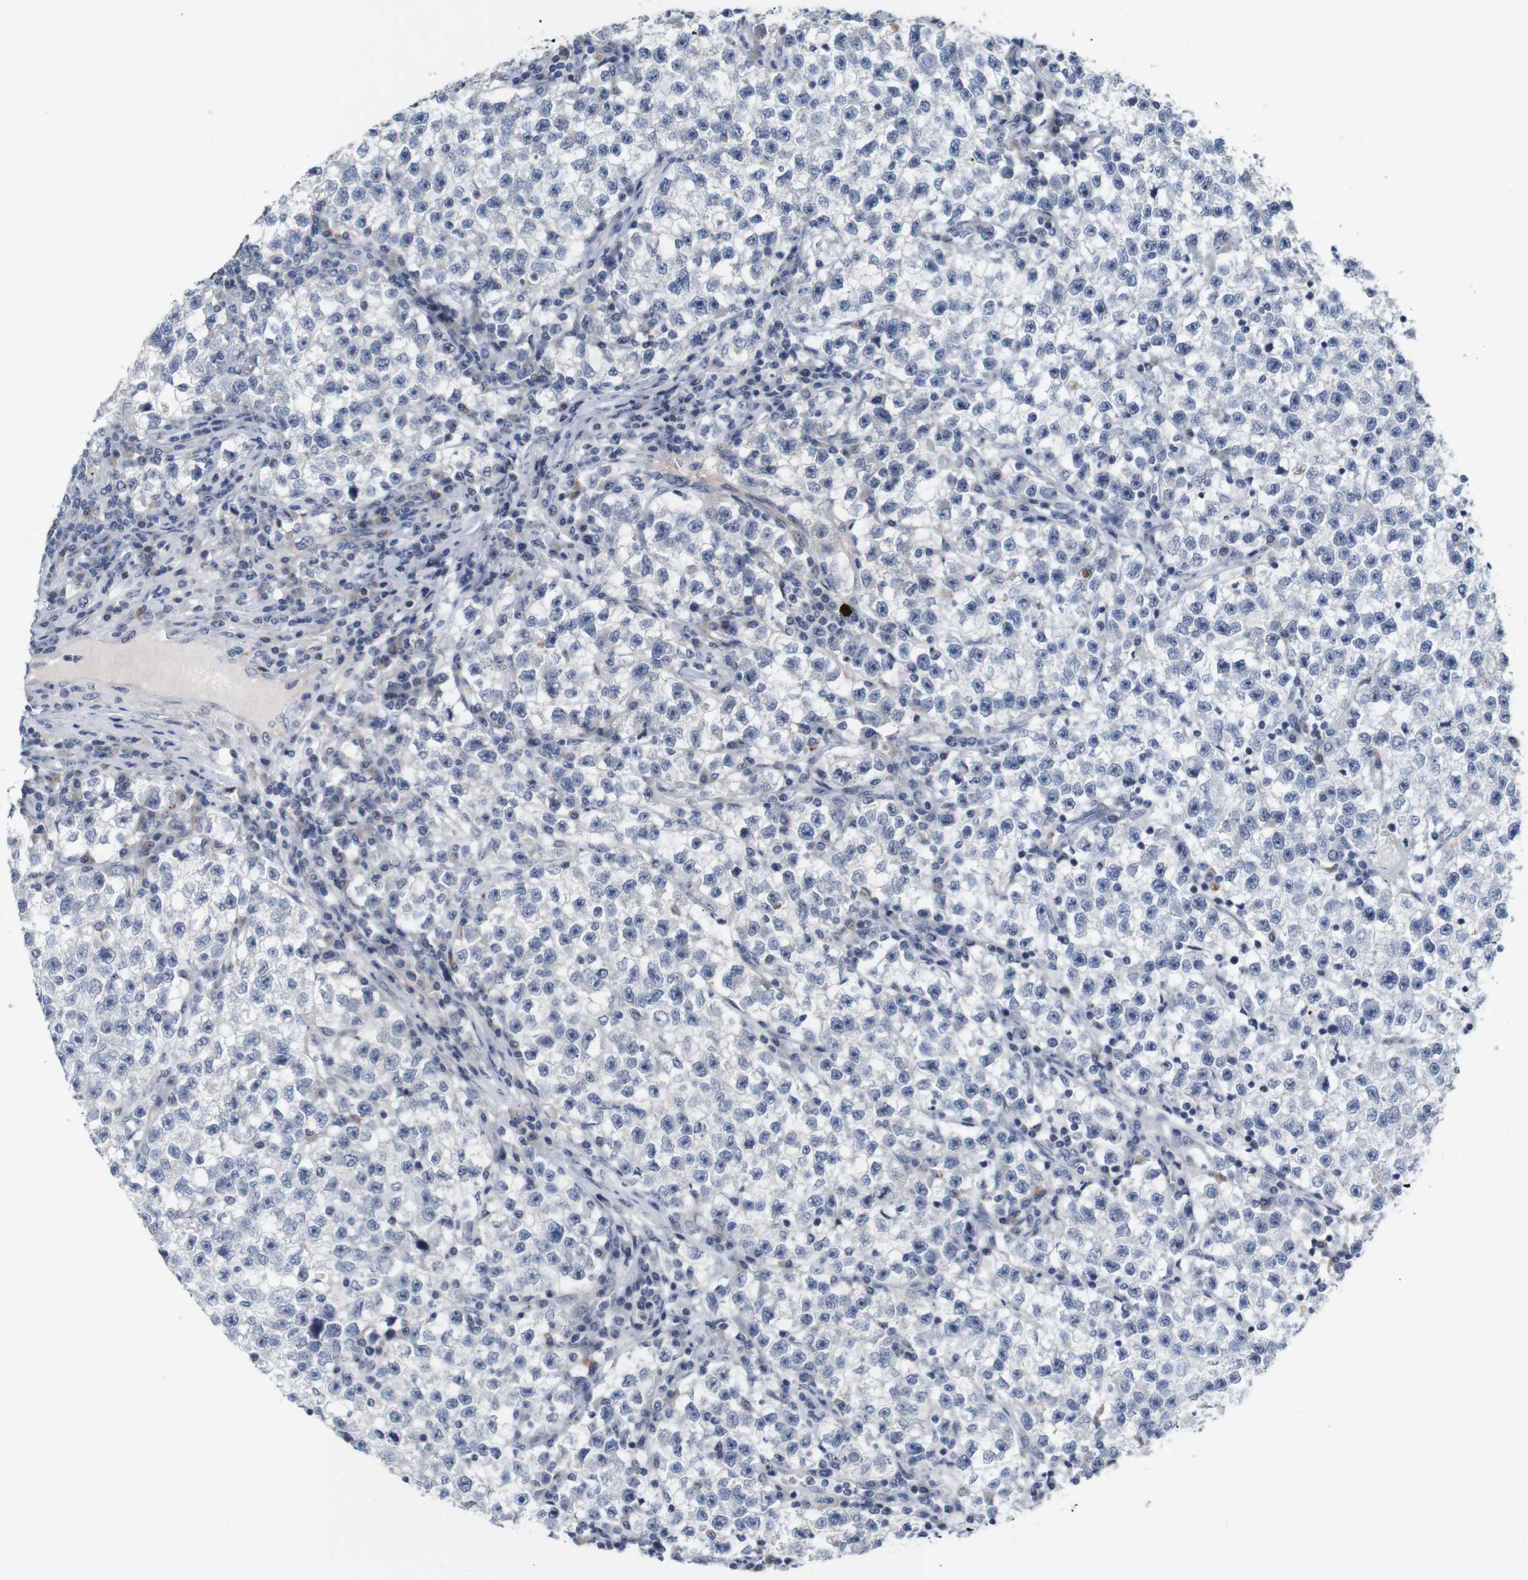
{"staining": {"intensity": "negative", "quantity": "none", "location": "none"}, "tissue": "testis cancer", "cell_type": "Tumor cells", "image_type": "cancer", "snomed": [{"axis": "morphology", "description": "Seminoma, NOS"}, {"axis": "topography", "description": "Testis"}], "caption": "Testis seminoma was stained to show a protein in brown. There is no significant positivity in tumor cells.", "gene": "CYB561", "patient": {"sex": "male", "age": 22}}